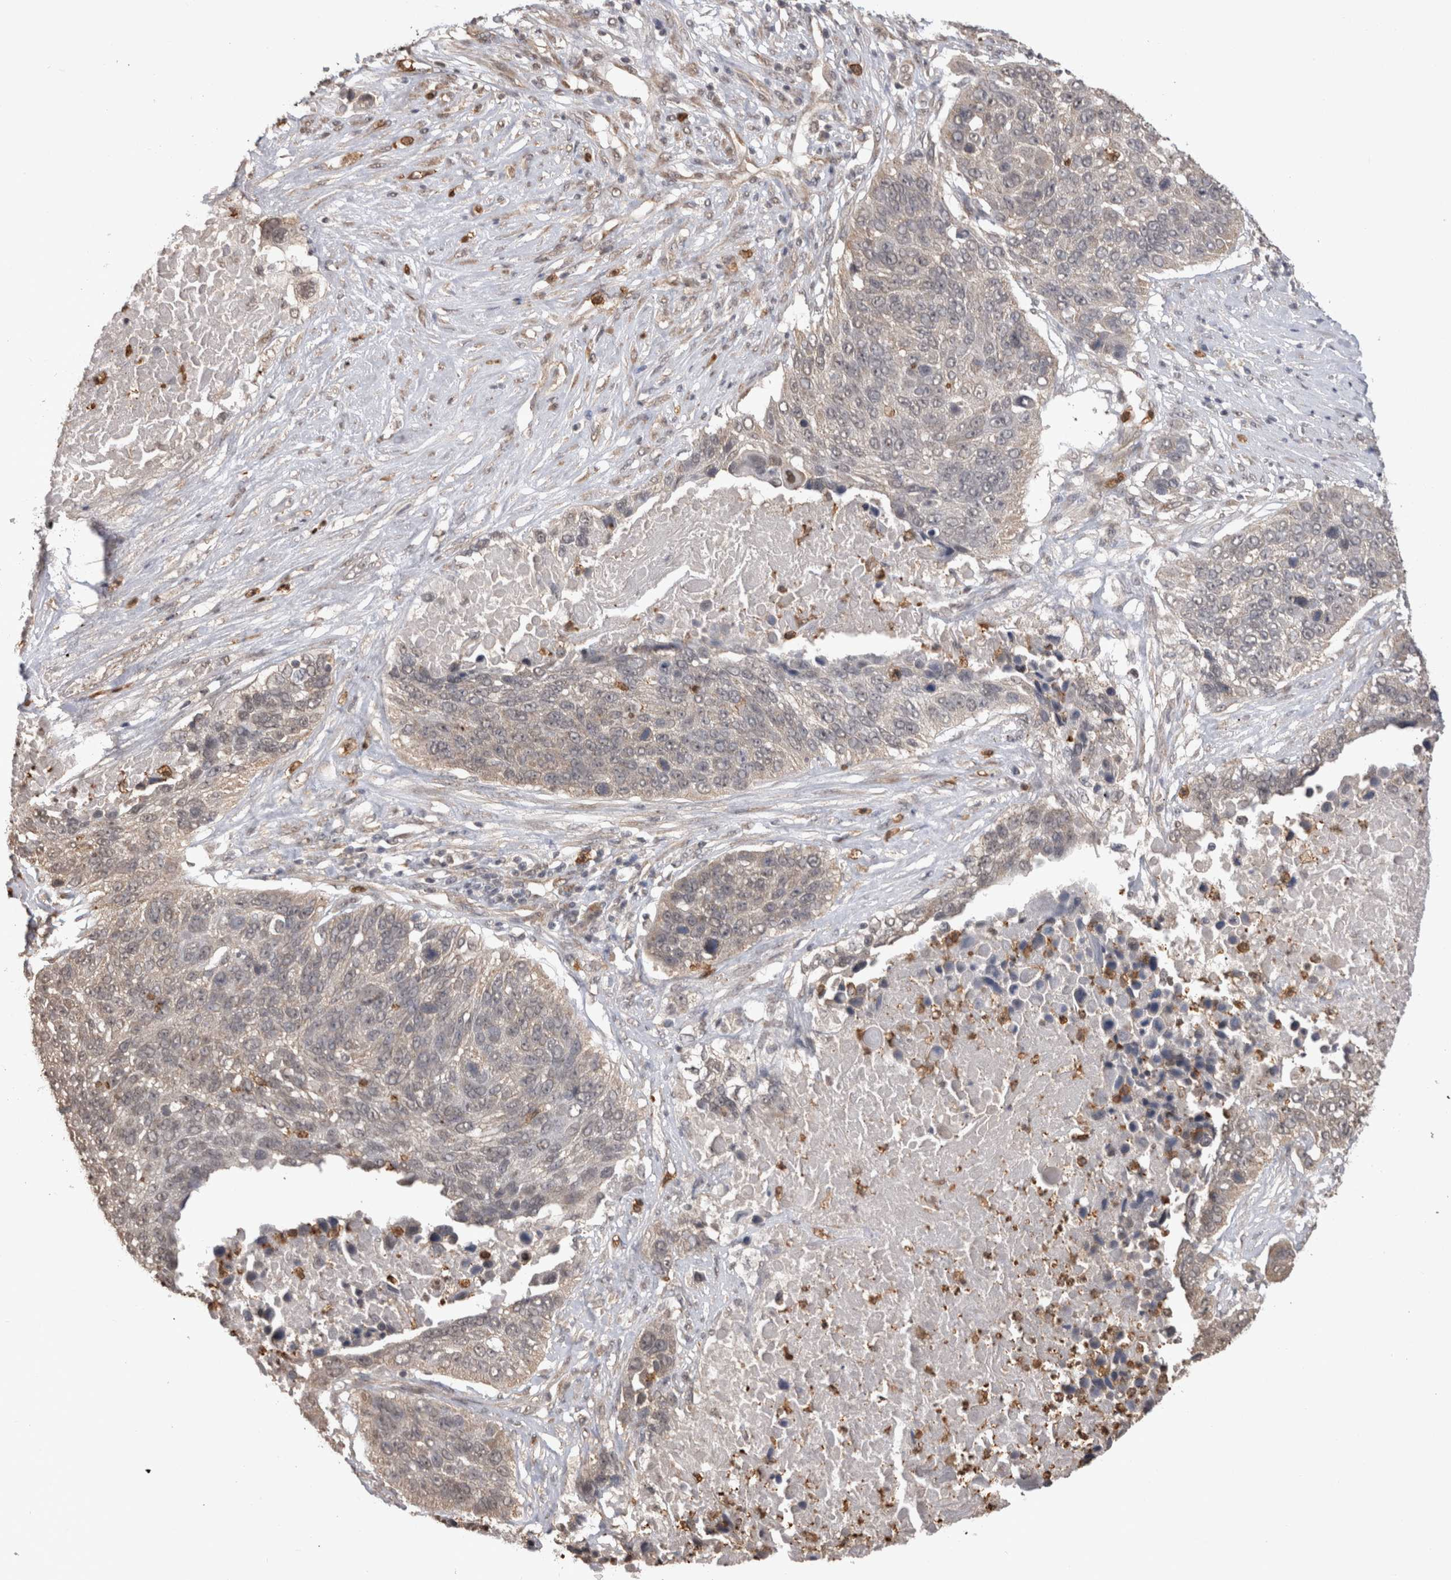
{"staining": {"intensity": "negative", "quantity": "none", "location": "none"}, "tissue": "lung cancer", "cell_type": "Tumor cells", "image_type": "cancer", "snomed": [{"axis": "morphology", "description": "Squamous cell carcinoma, NOS"}, {"axis": "topography", "description": "Lung"}], "caption": "Immunohistochemistry photomicrograph of neoplastic tissue: human lung cancer stained with DAB (3,3'-diaminobenzidine) shows no significant protein positivity in tumor cells.", "gene": "PAK4", "patient": {"sex": "male", "age": 66}}